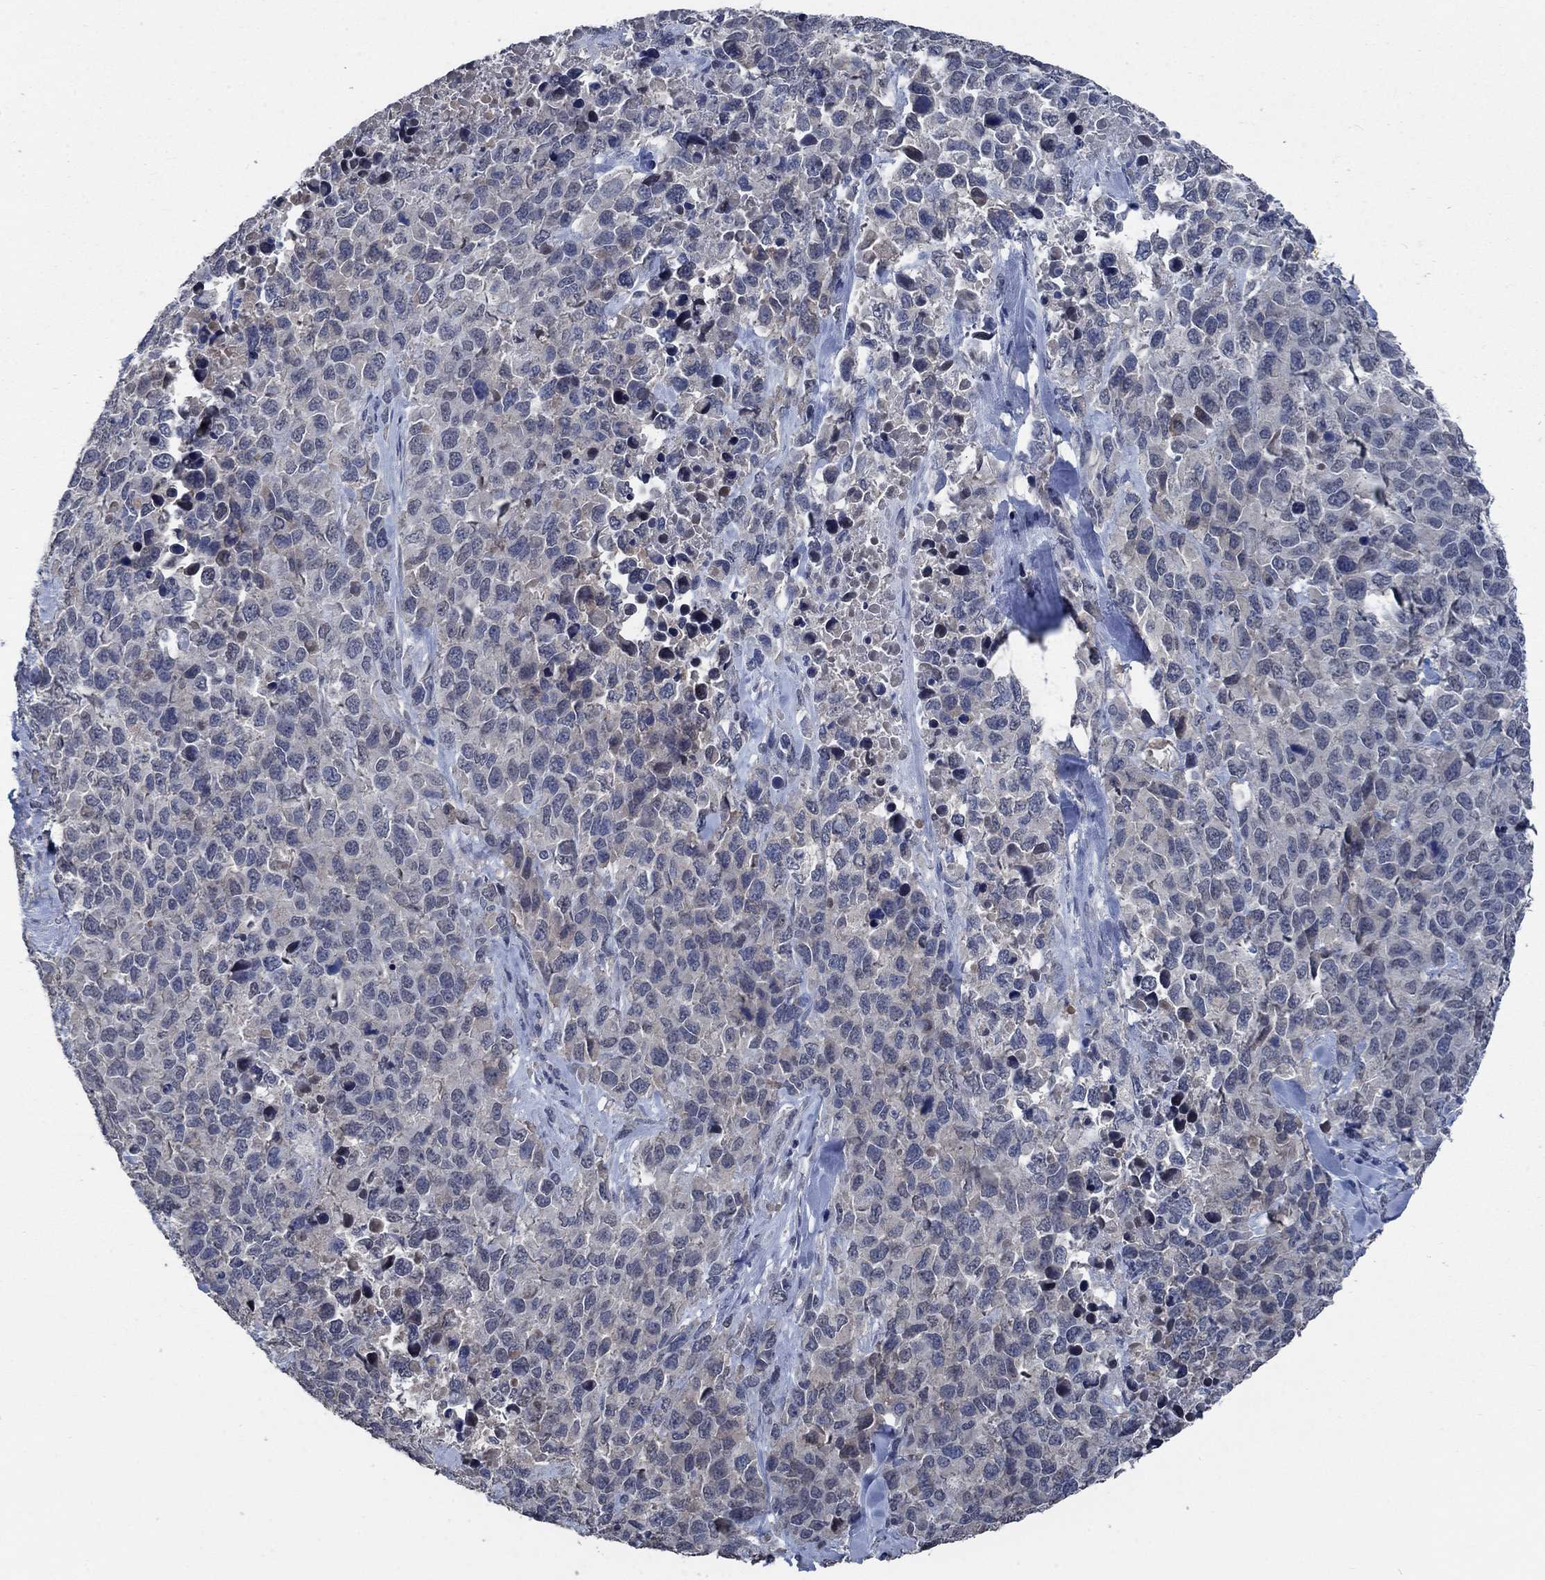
{"staining": {"intensity": "negative", "quantity": "none", "location": "none"}, "tissue": "melanoma", "cell_type": "Tumor cells", "image_type": "cancer", "snomed": [{"axis": "morphology", "description": "Malignant melanoma, Metastatic site"}, {"axis": "topography", "description": "Skin"}], "caption": "The immunohistochemistry micrograph has no significant staining in tumor cells of malignant melanoma (metastatic site) tissue.", "gene": "OBSCN", "patient": {"sex": "male", "age": 84}}